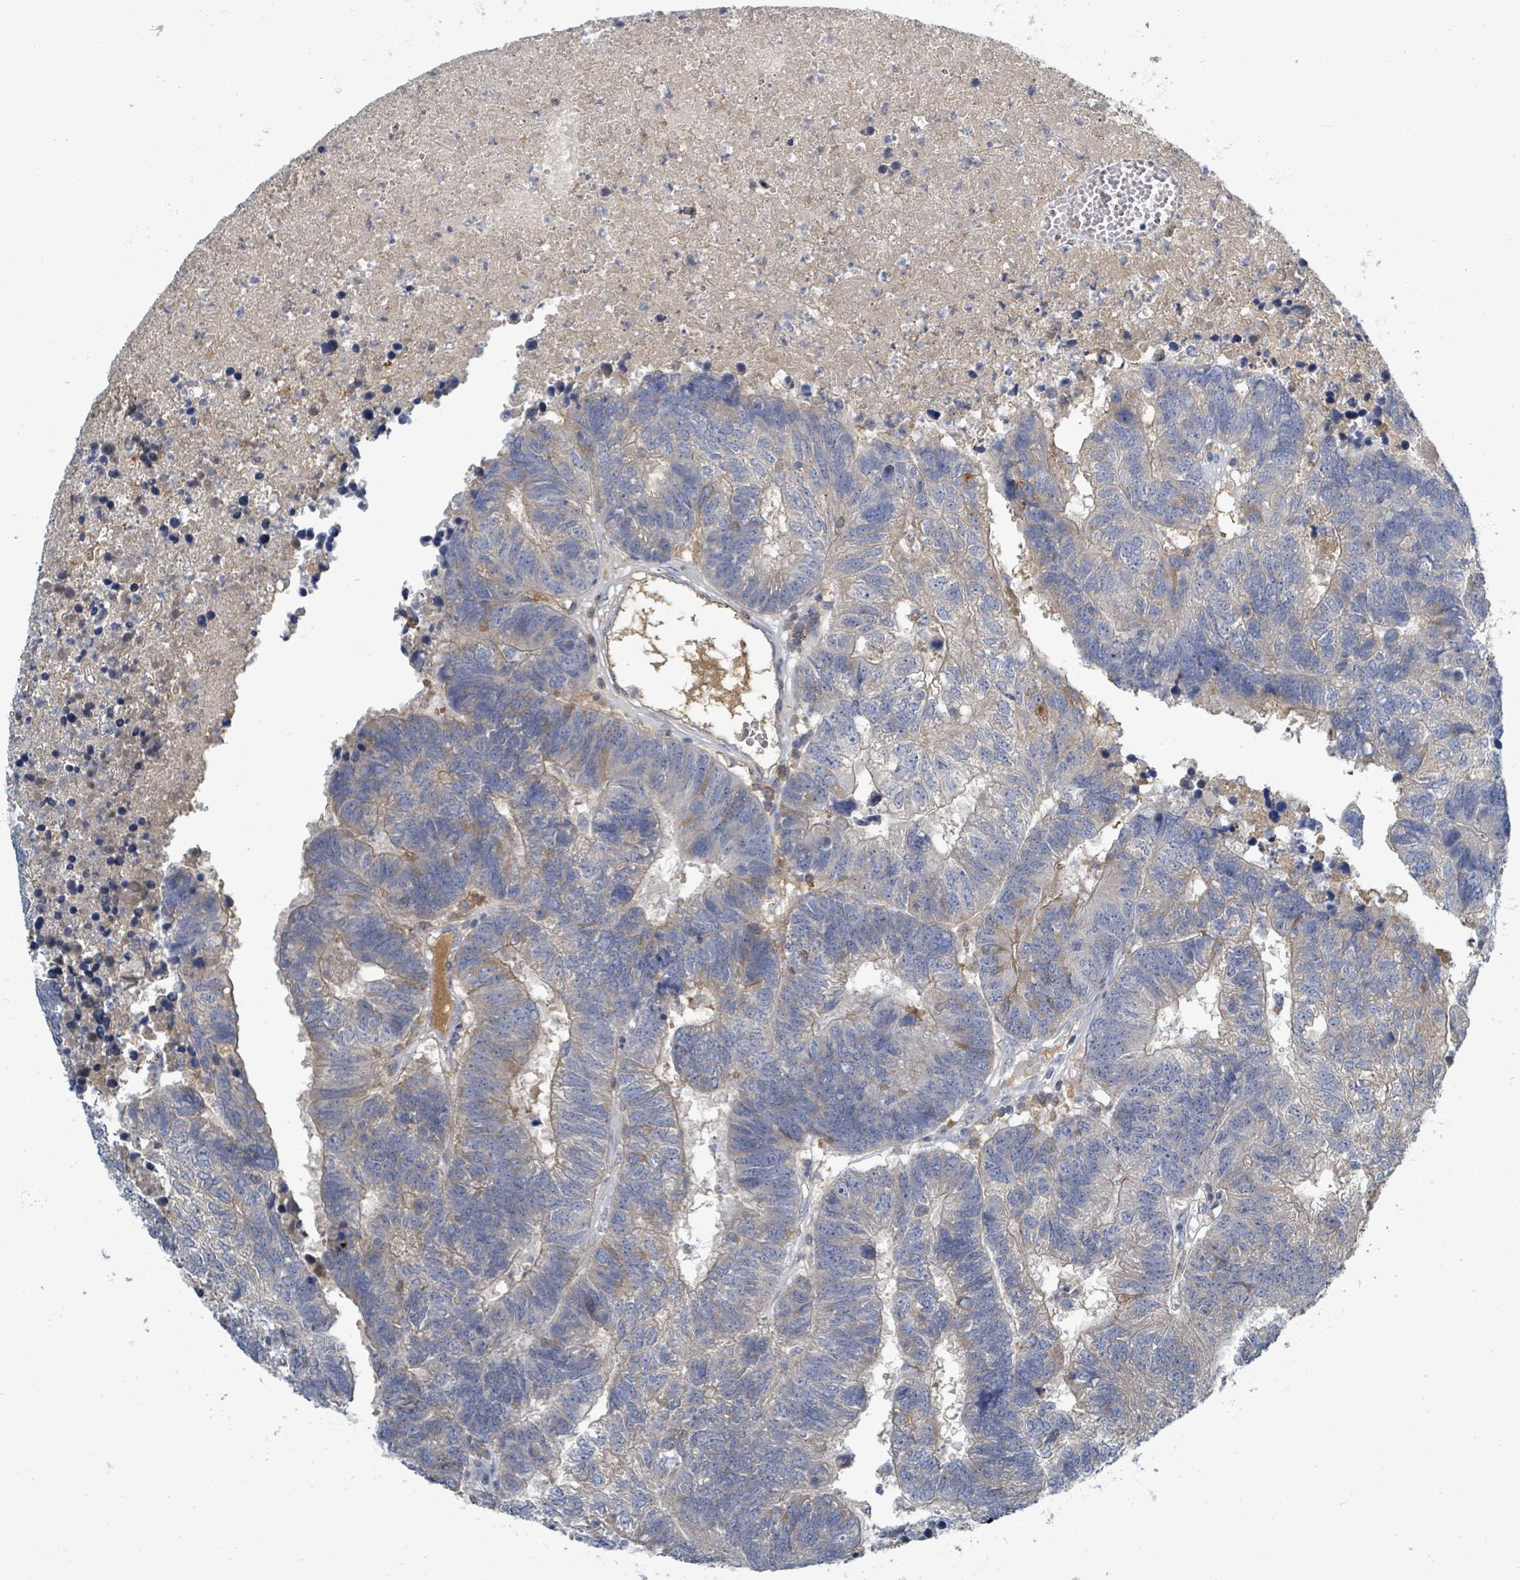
{"staining": {"intensity": "weak", "quantity": "<25%", "location": "cytoplasmic/membranous"}, "tissue": "colorectal cancer", "cell_type": "Tumor cells", "image_type": "cancer", "snomed": [{"axis": "morphology", "description": "Adenocarcinoma, NOS"}, {"axis": "topography", "description": "Colon"}], "caption": "Immunohistochemical staining of human colorectal adenocarcinoma exhibits no significant positivity in tumor cells. (Brightfield microscopy of DAB (3,3'-diaminobenzidine) IHC at high magnification).", "gene": "SLC25A23", "patient": {"sex": "female", "age": 48}}